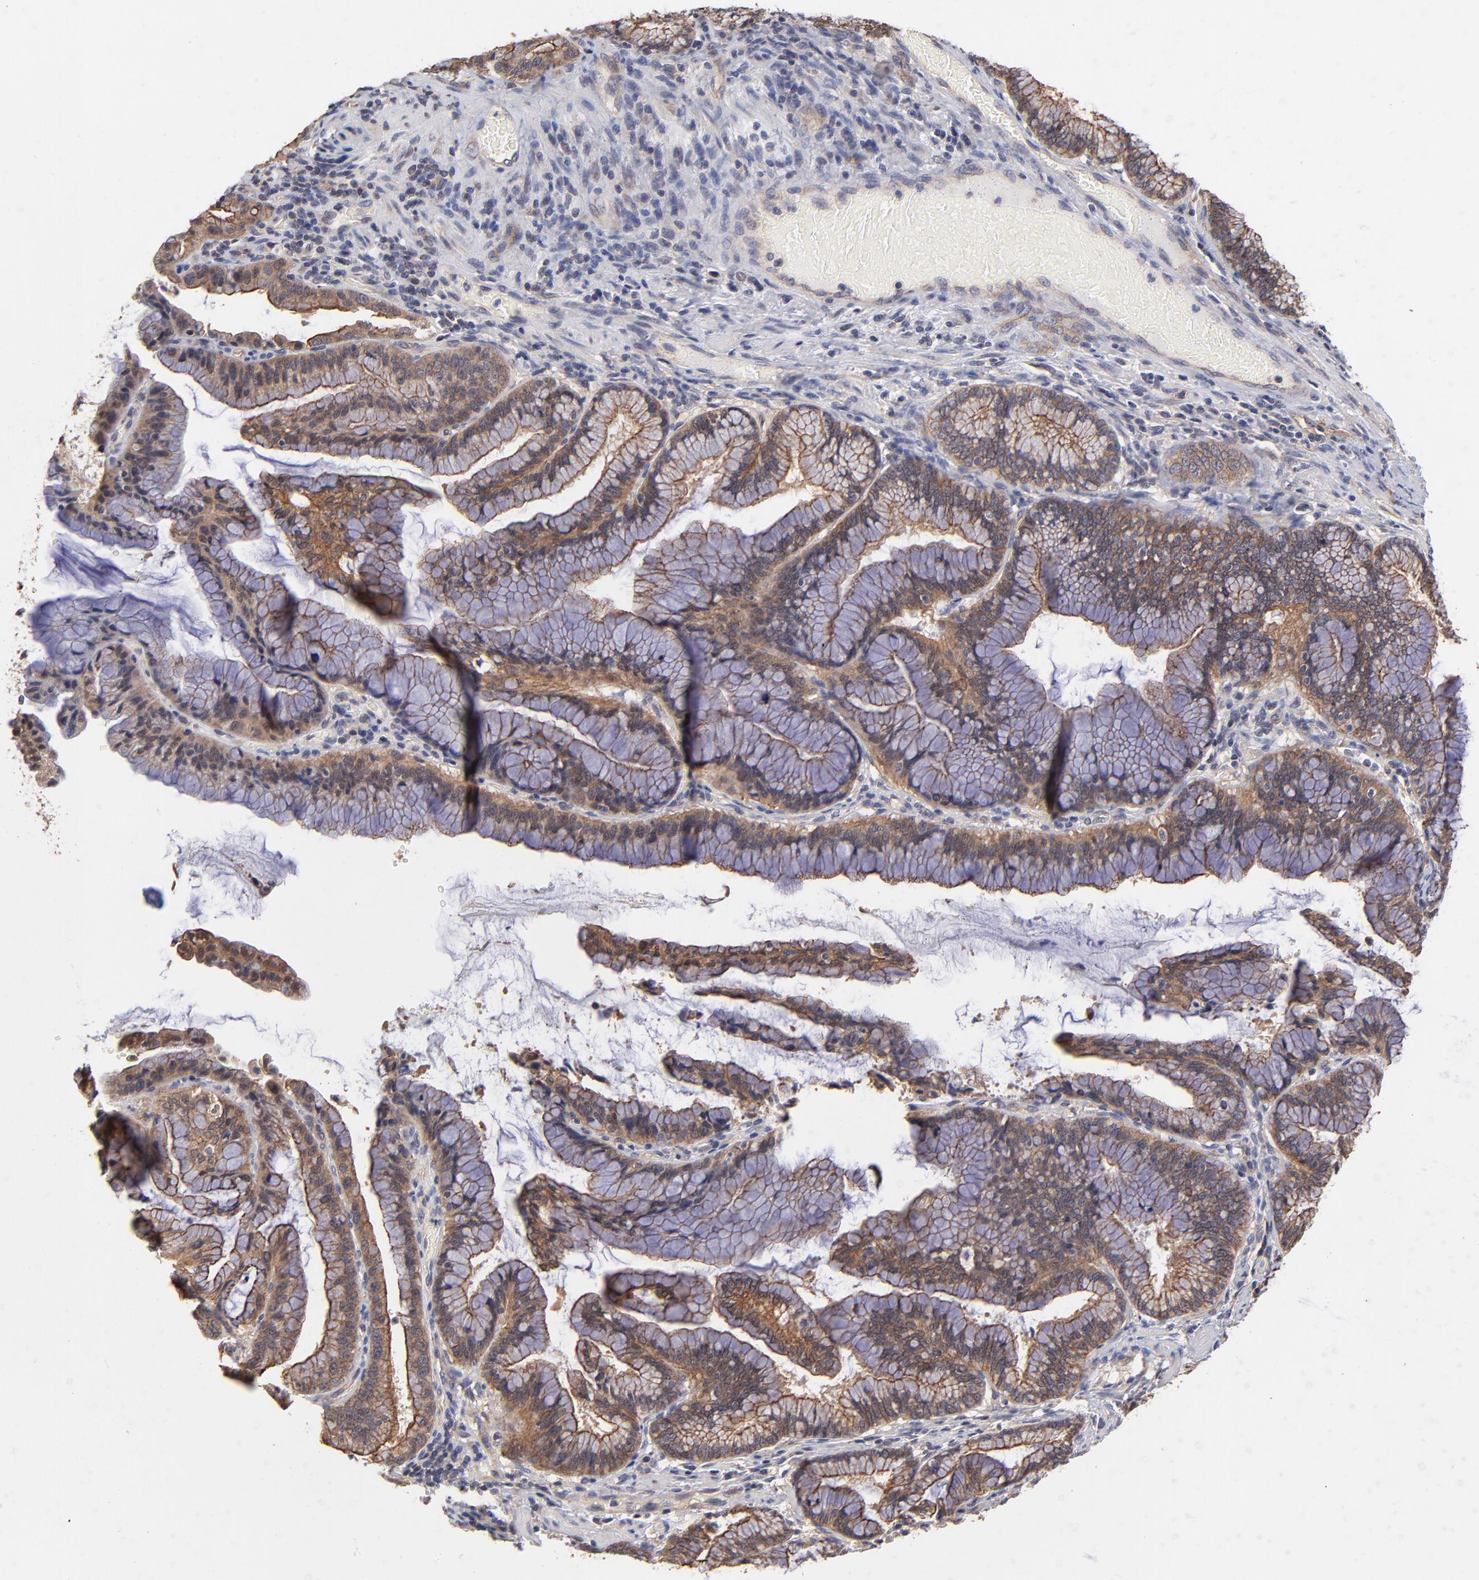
{"staining": {"intensity": "strong", "quantity": ">75%", "location": "cytoplasmic/membranous"}, "tissue": "pancreatic cancer", "cell_type": "Tumor cells", "image_type": "cancer", "snomed": [{"axis": "morphology", "description": "Adenocarcinoma, NOS"}, {"axis": "topography", "description": "Pancreas"}], "caption": "Strong cytoplasmic/membranous protein staining is present in approximately >75% of tumor cells in pancreatic adenocarcinoma.", "gene": "STAP2", "patient": {"sex": "female", "age": 64}}